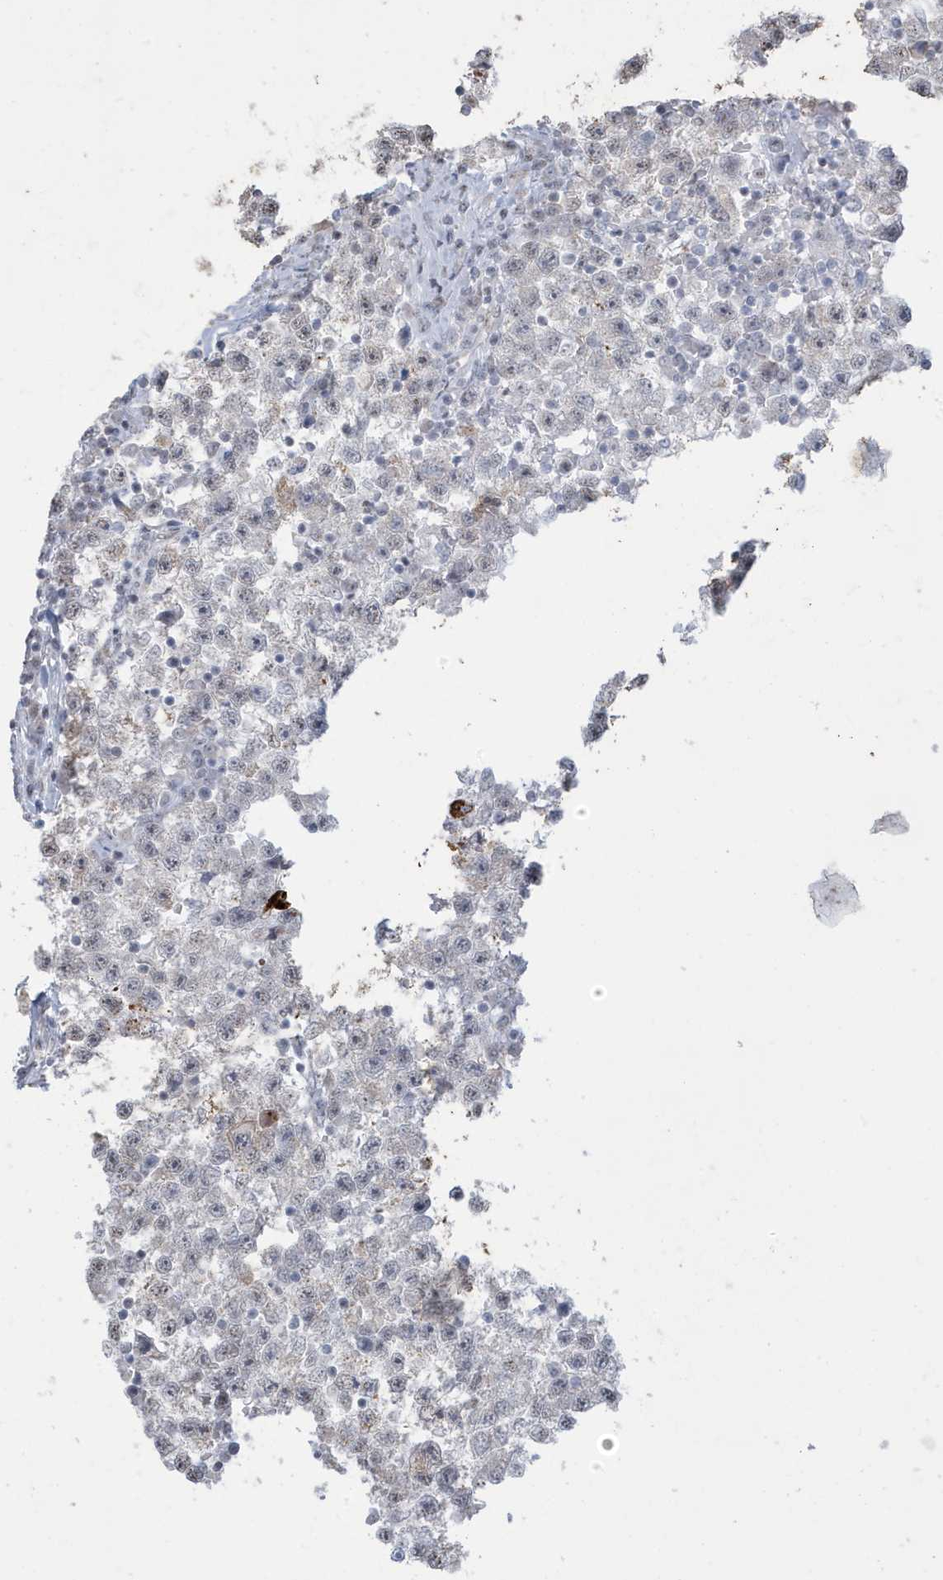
{"staining": {"intensity": "negative", "quantity": "none", "location": "none"}, "tissue": "testis cancer", "cell_type": "Tumor cells", "image_type": "cancer", "snomed": [{"axis": "morphology", "description": "Seminoma, NOS"}, {"axis": "topography", "description": "Testis"}], "caption": "Immunohistochemistry image of neoplastic tissue: testis cancer stained with DAB (3,3'-diaminobenzidine) reveals no significant protein staining in tumor cells.", "gene": "FNDC1", "patient": {"sex": "male", "age": 22}}